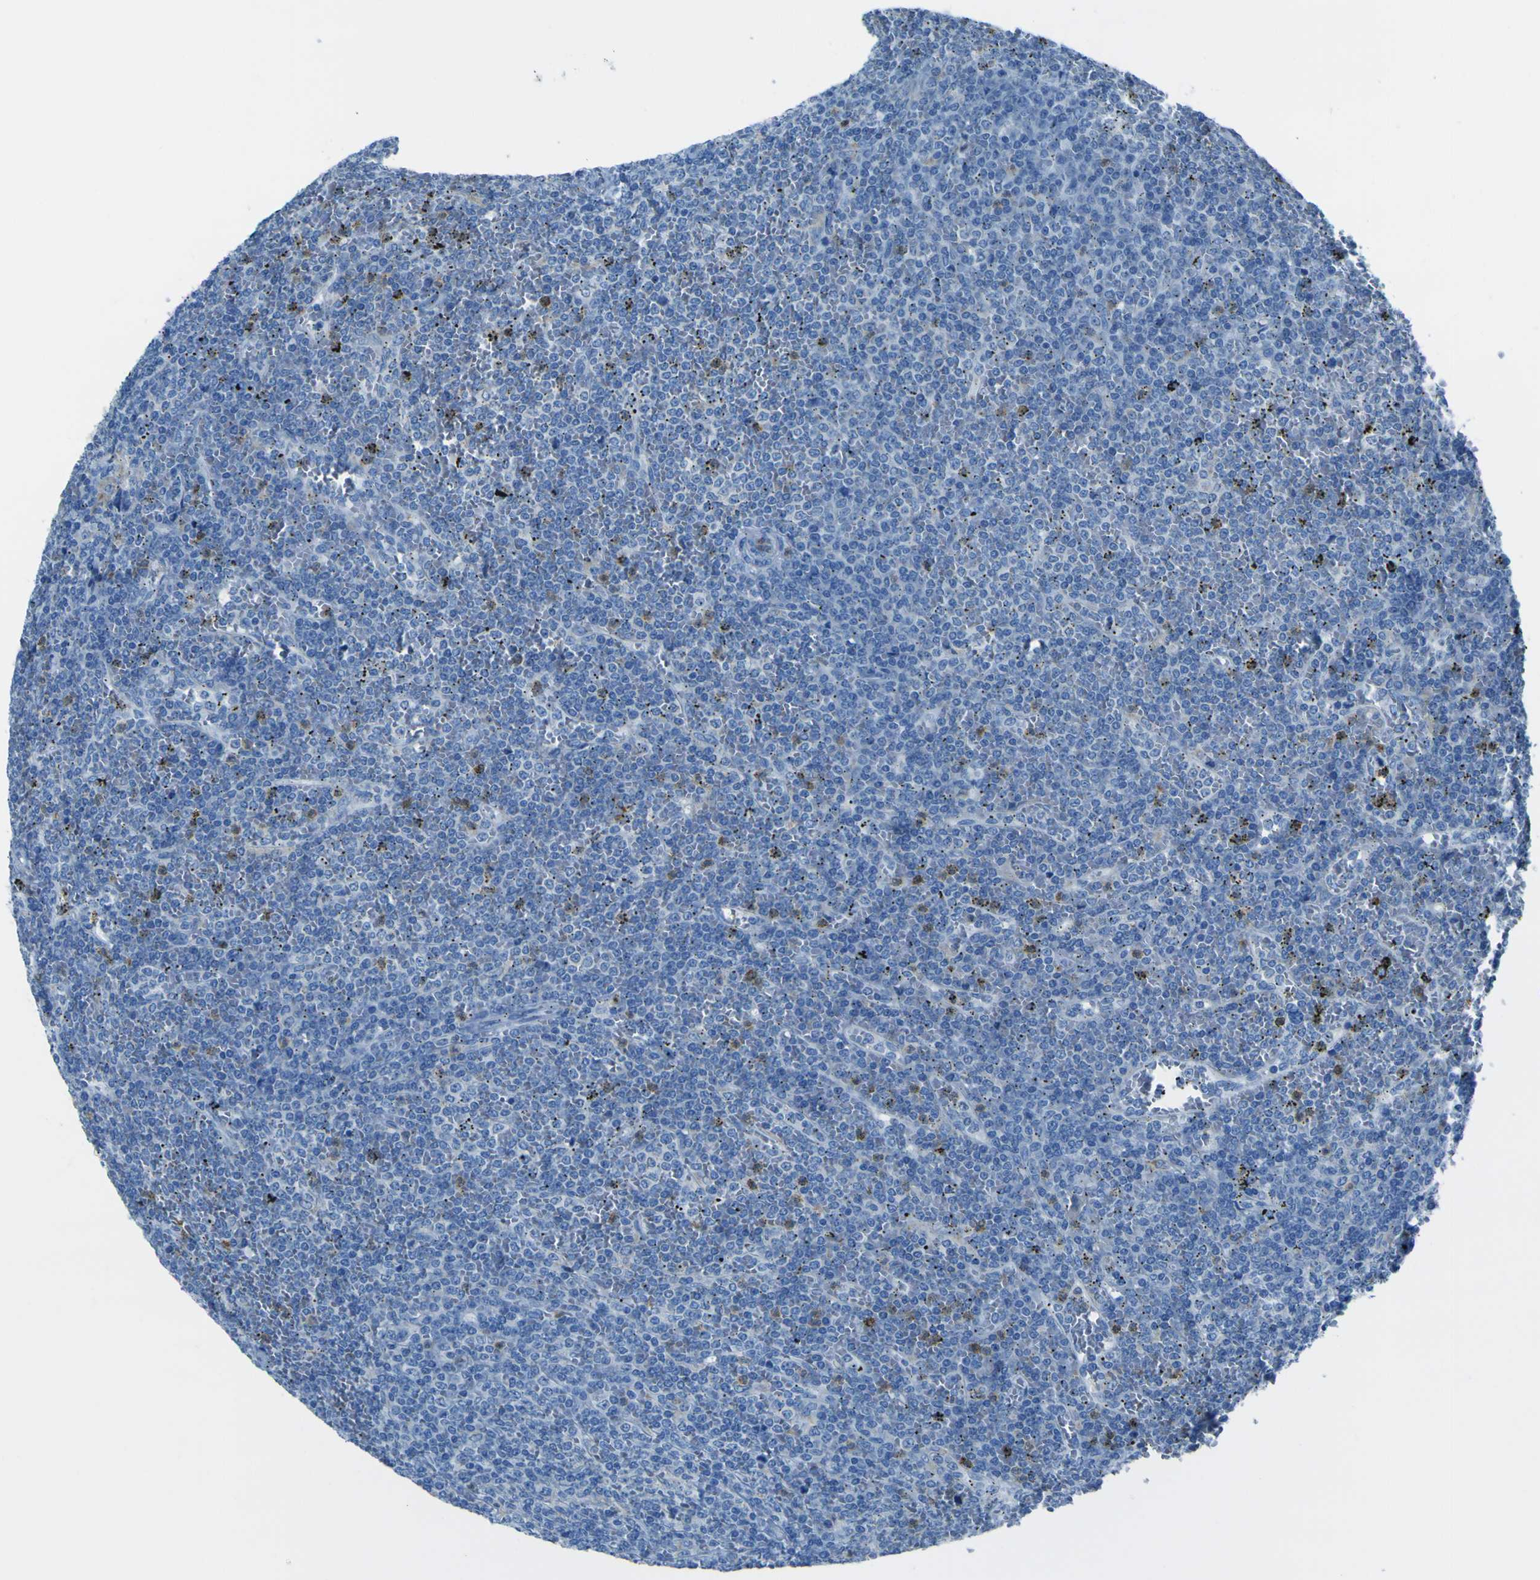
{"staining": {"intensity": "weak", "quantity": "<25%", "location": "cytoplasmic/membranous"}, "tissue": "lymphoma", "cell_type": "Tumor cells", "image_type": "cancer", "snomed": [{"axis": "morphology", "description": "Malignant lymphoma, non-Hodgkin's type, Low grade"}, {"axis": "topography", "description": "Spleen"}], "caption": "Immunohistochemical staining of human malignant lymphoma, non-Hodgkin's type (low-grade) shows no significant positivity in tumor cells.", "gene": "ACSL1", "patient": {"sex": "female", "age": 19}}